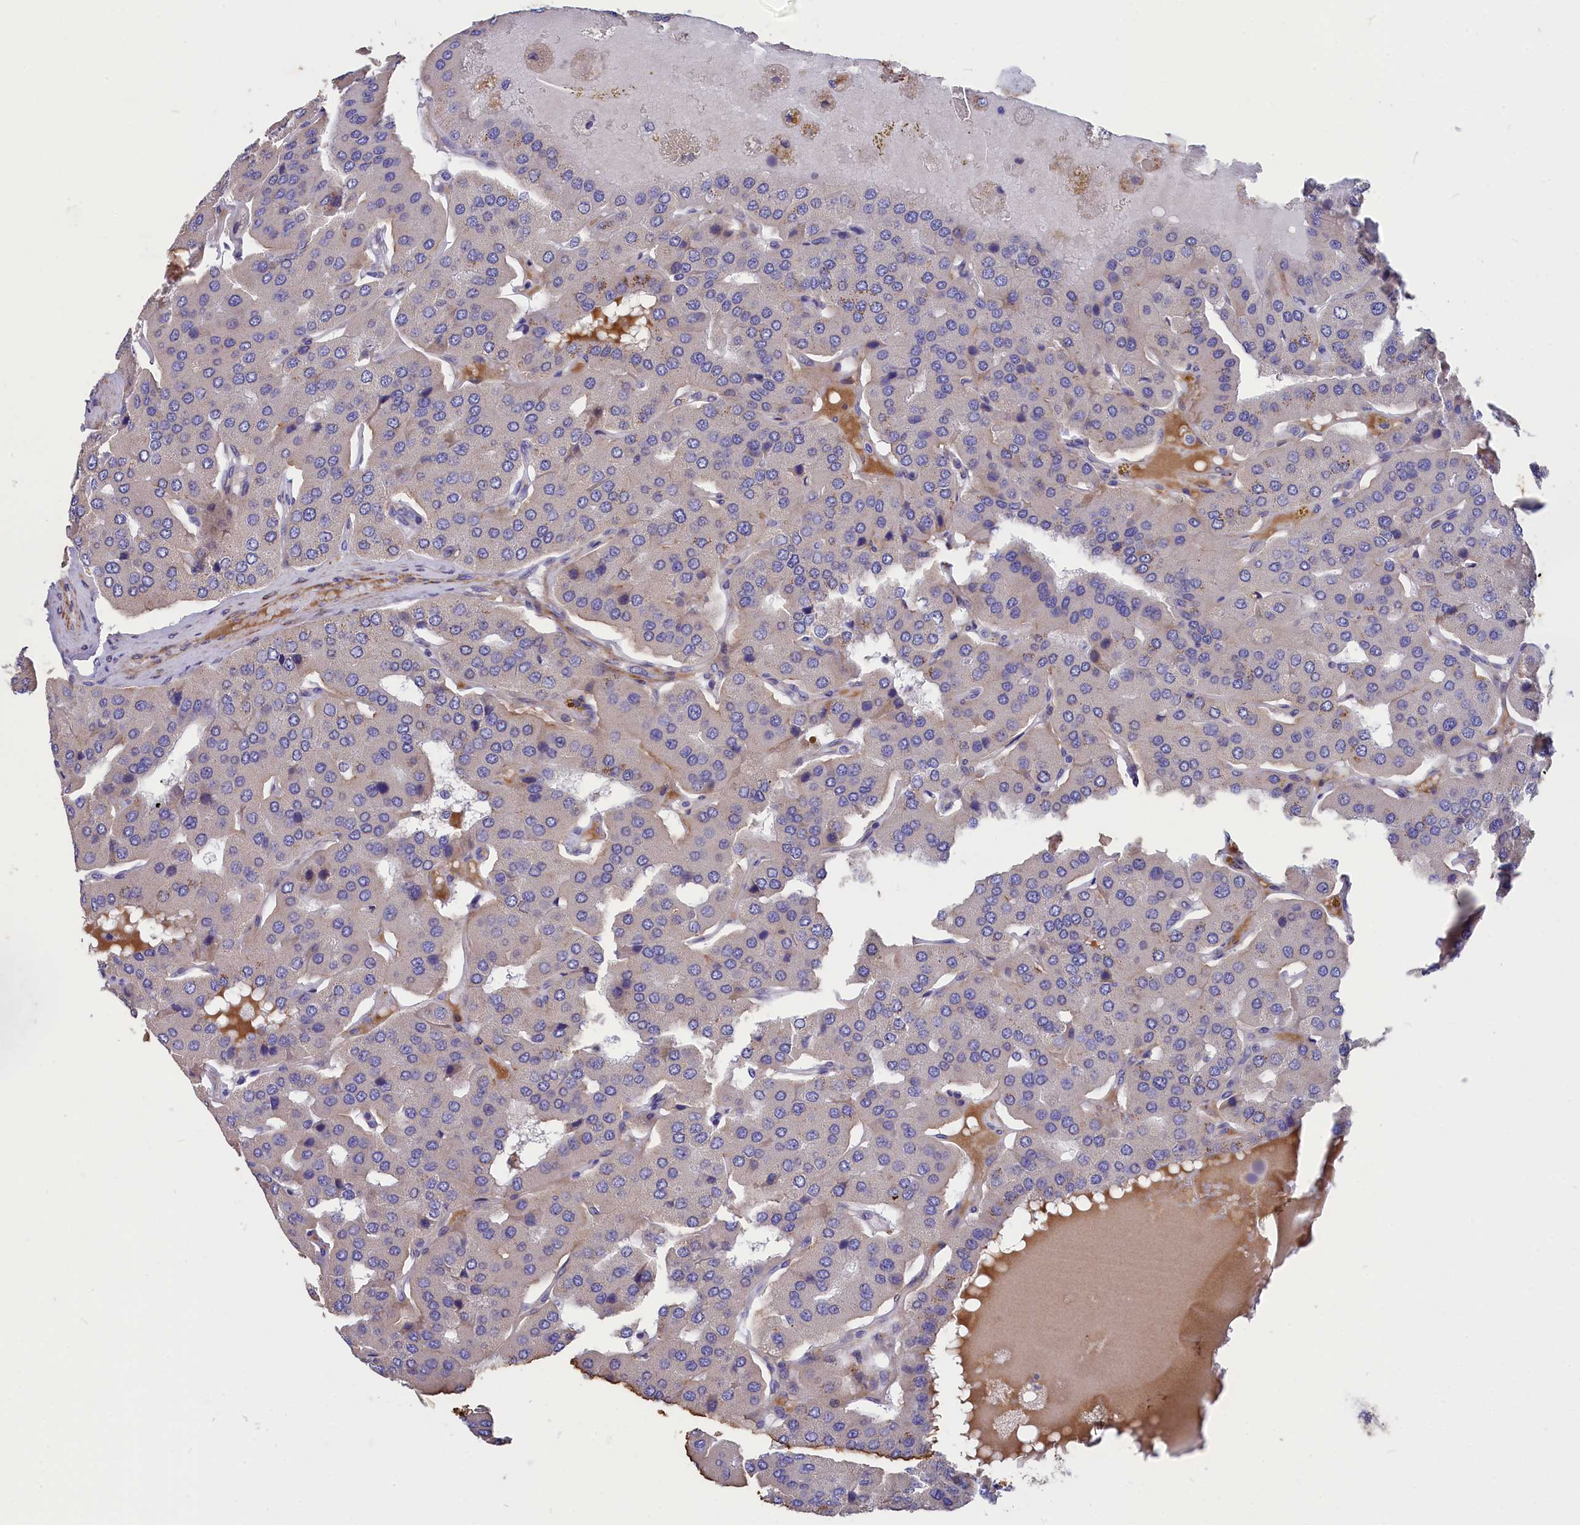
{"staining": {"intensity": "weak", "quantity": "<25%", "location": "cytoplasmic/membranous"}, "tissue": "parathyroid gland", "cell_type": "Glandular cells", "image_type": "normal", "snomed": [{"axis": "morphology", "description": "Normal tissue, NOS"}, {"axis": "morphology", "description": "Adenoma, NOS"}, {"axis": "topography", "description": "Parathyroid gland"}], "caption": "Glandular cells show no significant positivity in normal parathyroid gland. (DAB immunohistochemistry, high magnification).", "gene": "TUBGCP4", "patient": {"sex": "female", "age": 86}}